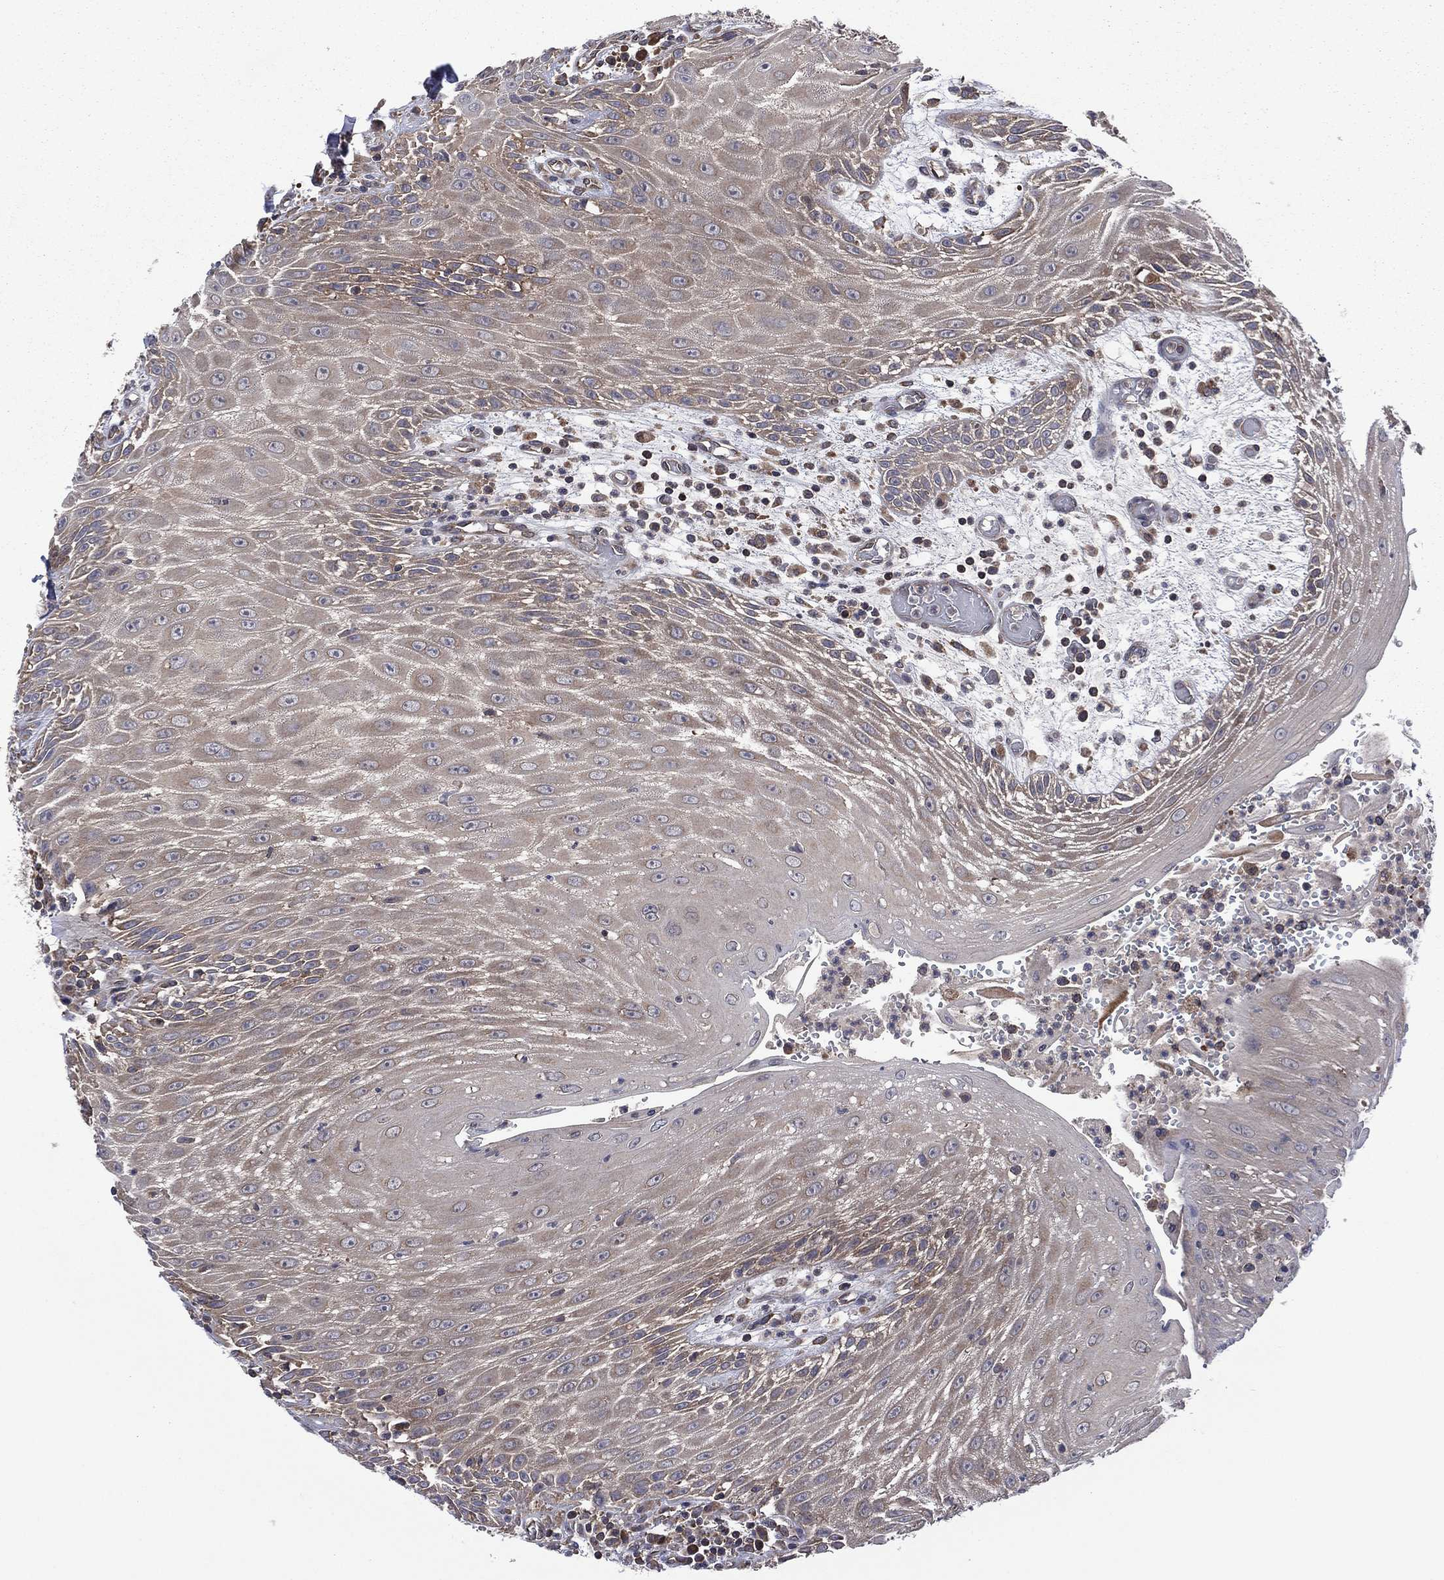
{"staining": {"intensity": "moderate", "quantity": "<25%", "location": "cytoplasmic/membranous"}, "tissue": "head and neck cancer", "cell_type": "Tumor cells", "image_type": "cancer", "snomed": [{"axis": "morphology", "description": "Squamous cell carcinoma, NOS"}, {"axis": "topography", "description": "Oral tissue"}, {"axis": "topography", "description": "Head-Neck"}], "caption": "Immunohistochemistry (DAB (3,3'-diaminobenzidine)) staining of head and neck cancer shows moderate cytoplasmic/membranous protein staining in approximately <25% of tumor cells.", "gene": "C2orf76", "patient": {"sex": "male", "age": 58}}